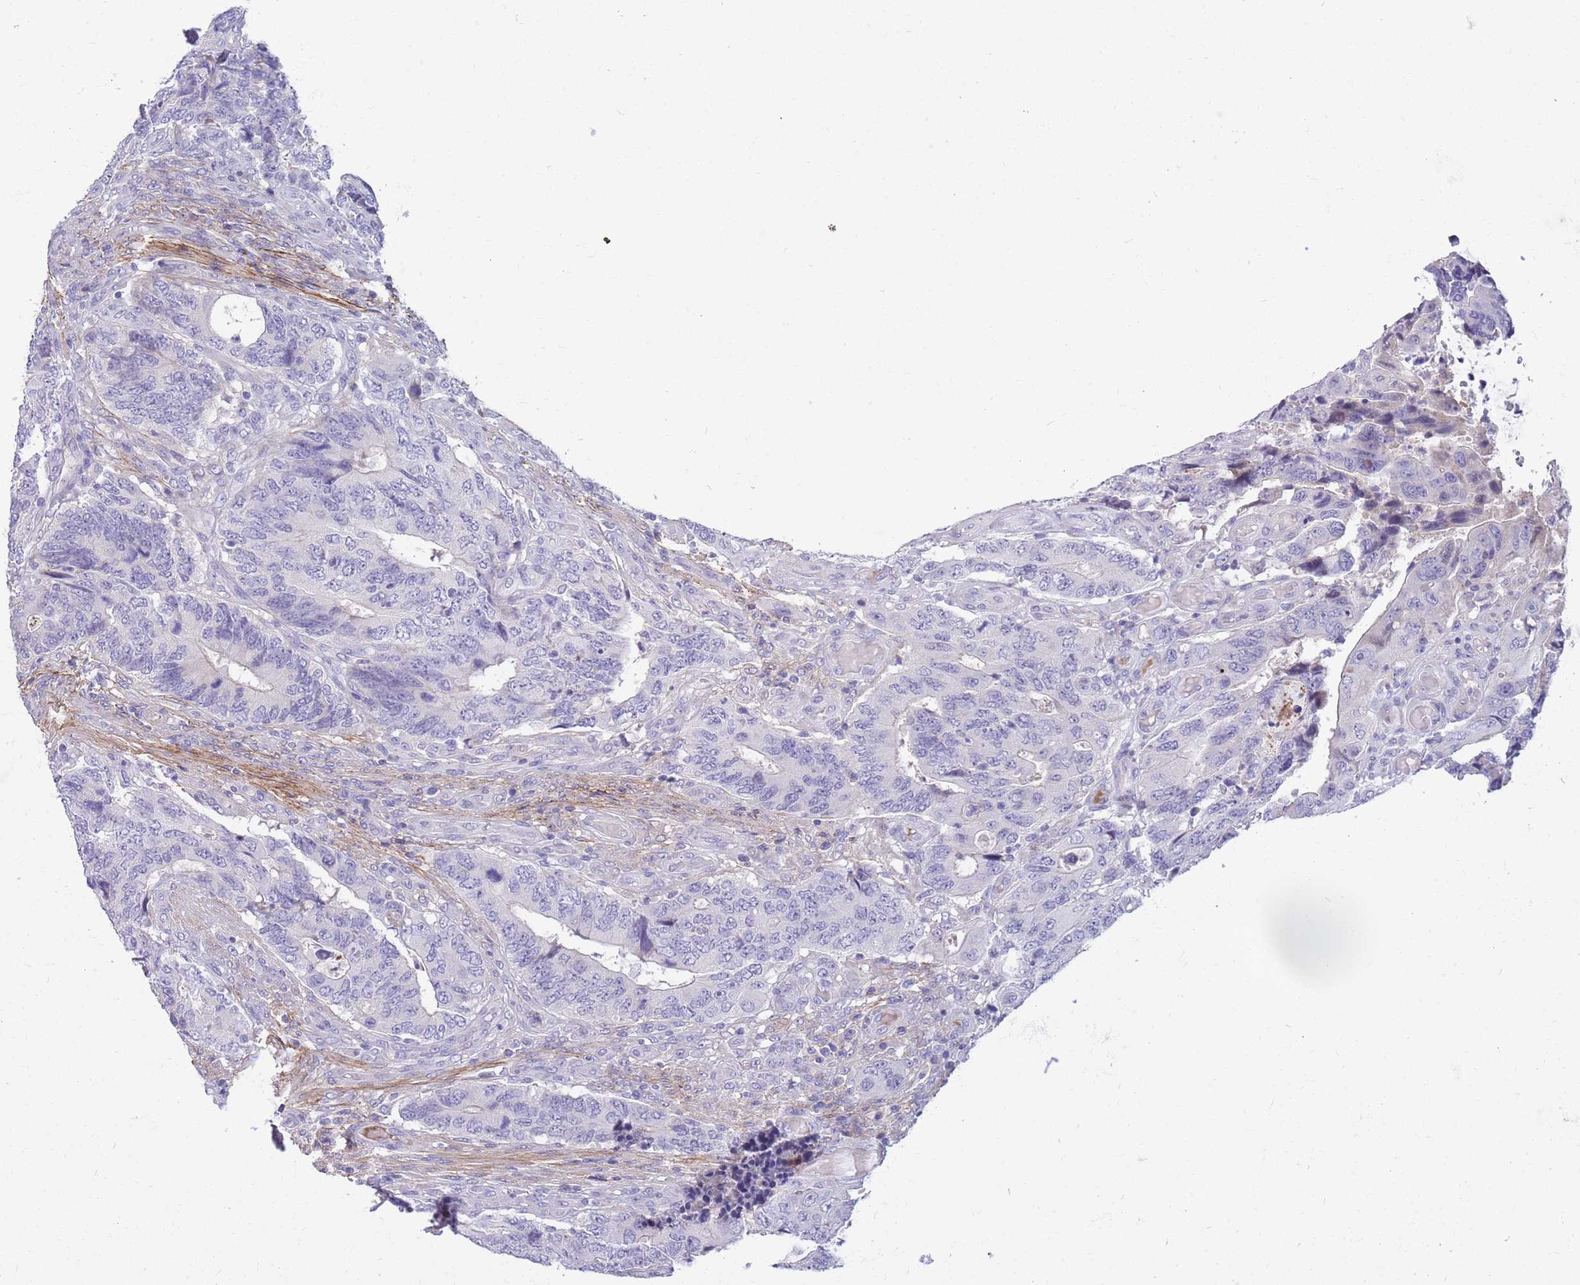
{"staining": {"intensity": "negative", "quantity": "none", "location": "none"}, "tissue": "colorectal cancer", "cell_type": "Tumor cells", "image_type": "cancer", "snomed": [{"axis": "morphology", "description": "Adenocarcinoma, NOS"}, {"axis": "topography", "description": "Colon"}], "caption": "Micrograph shows no significant protein positivity in tumor cells of colorectal cancer (adenocarcinoma).", "gene": "LEPROTL1", "patient": {"sex": "male", "age": 87}}